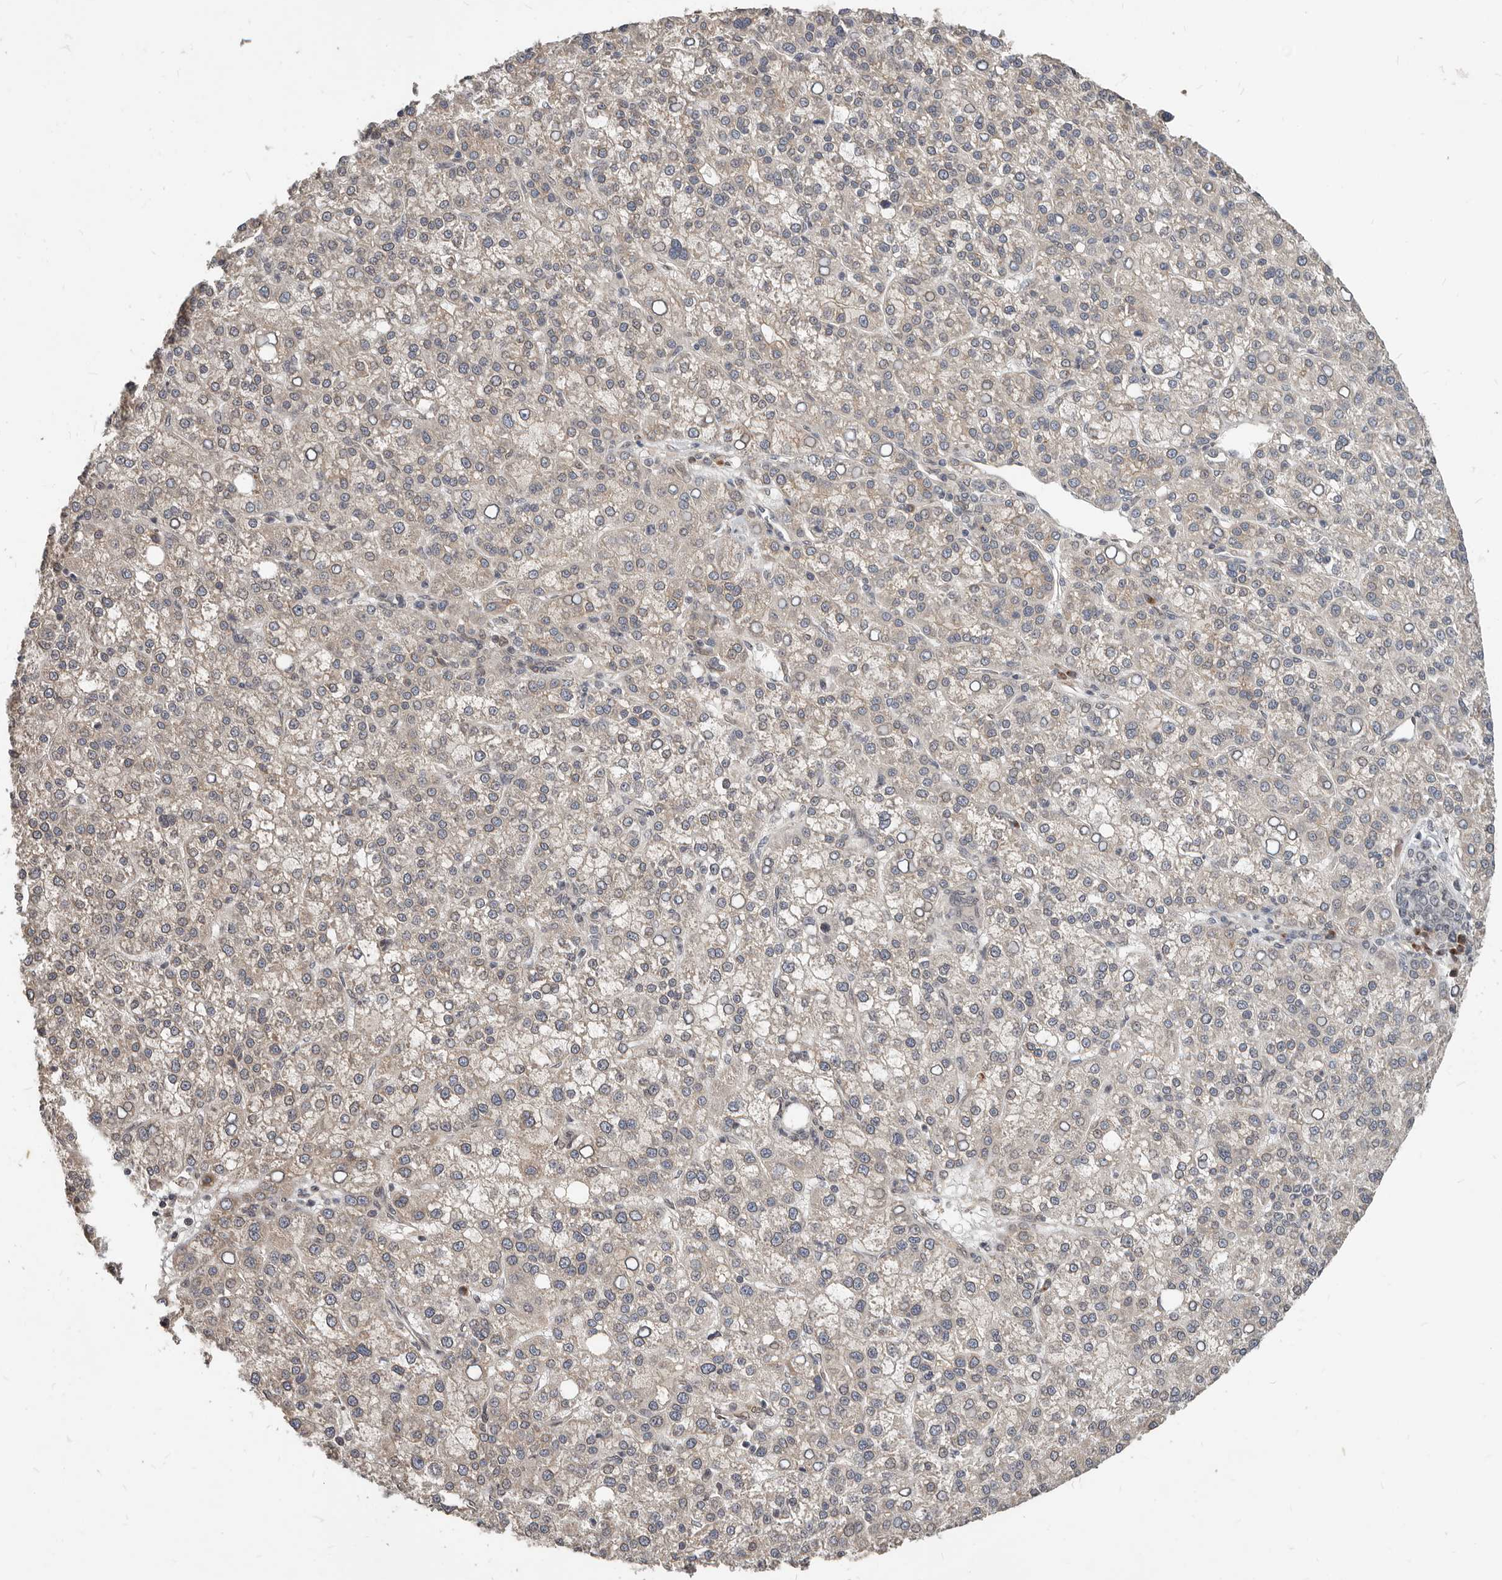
{"staining": {"intensity": "negative", "quantity": "none", "location": "none"}, "tissue": "liver cancer", "cell_type": "Tumor cells", "image_type": "cancer", "snomed": [{"axis": "morphology", "description": "Carcinoma, Hepatocellular, NOS"}, {"axis": "topography", "description": "Liver"}], "caption": "This is a image of immunohistochemistry staining of liver hepatocellular carcinoma, which shows no staining in tumor cells. The staining was performed using DAB (3,3'-diaminobenzidine) to visualize the protein expression in brown, while the nuclei were stained in blue with hematoxylin (Magnification: 20x).", "gene": "NPY4R", "patient": {"sex": "female", "age": 58}}